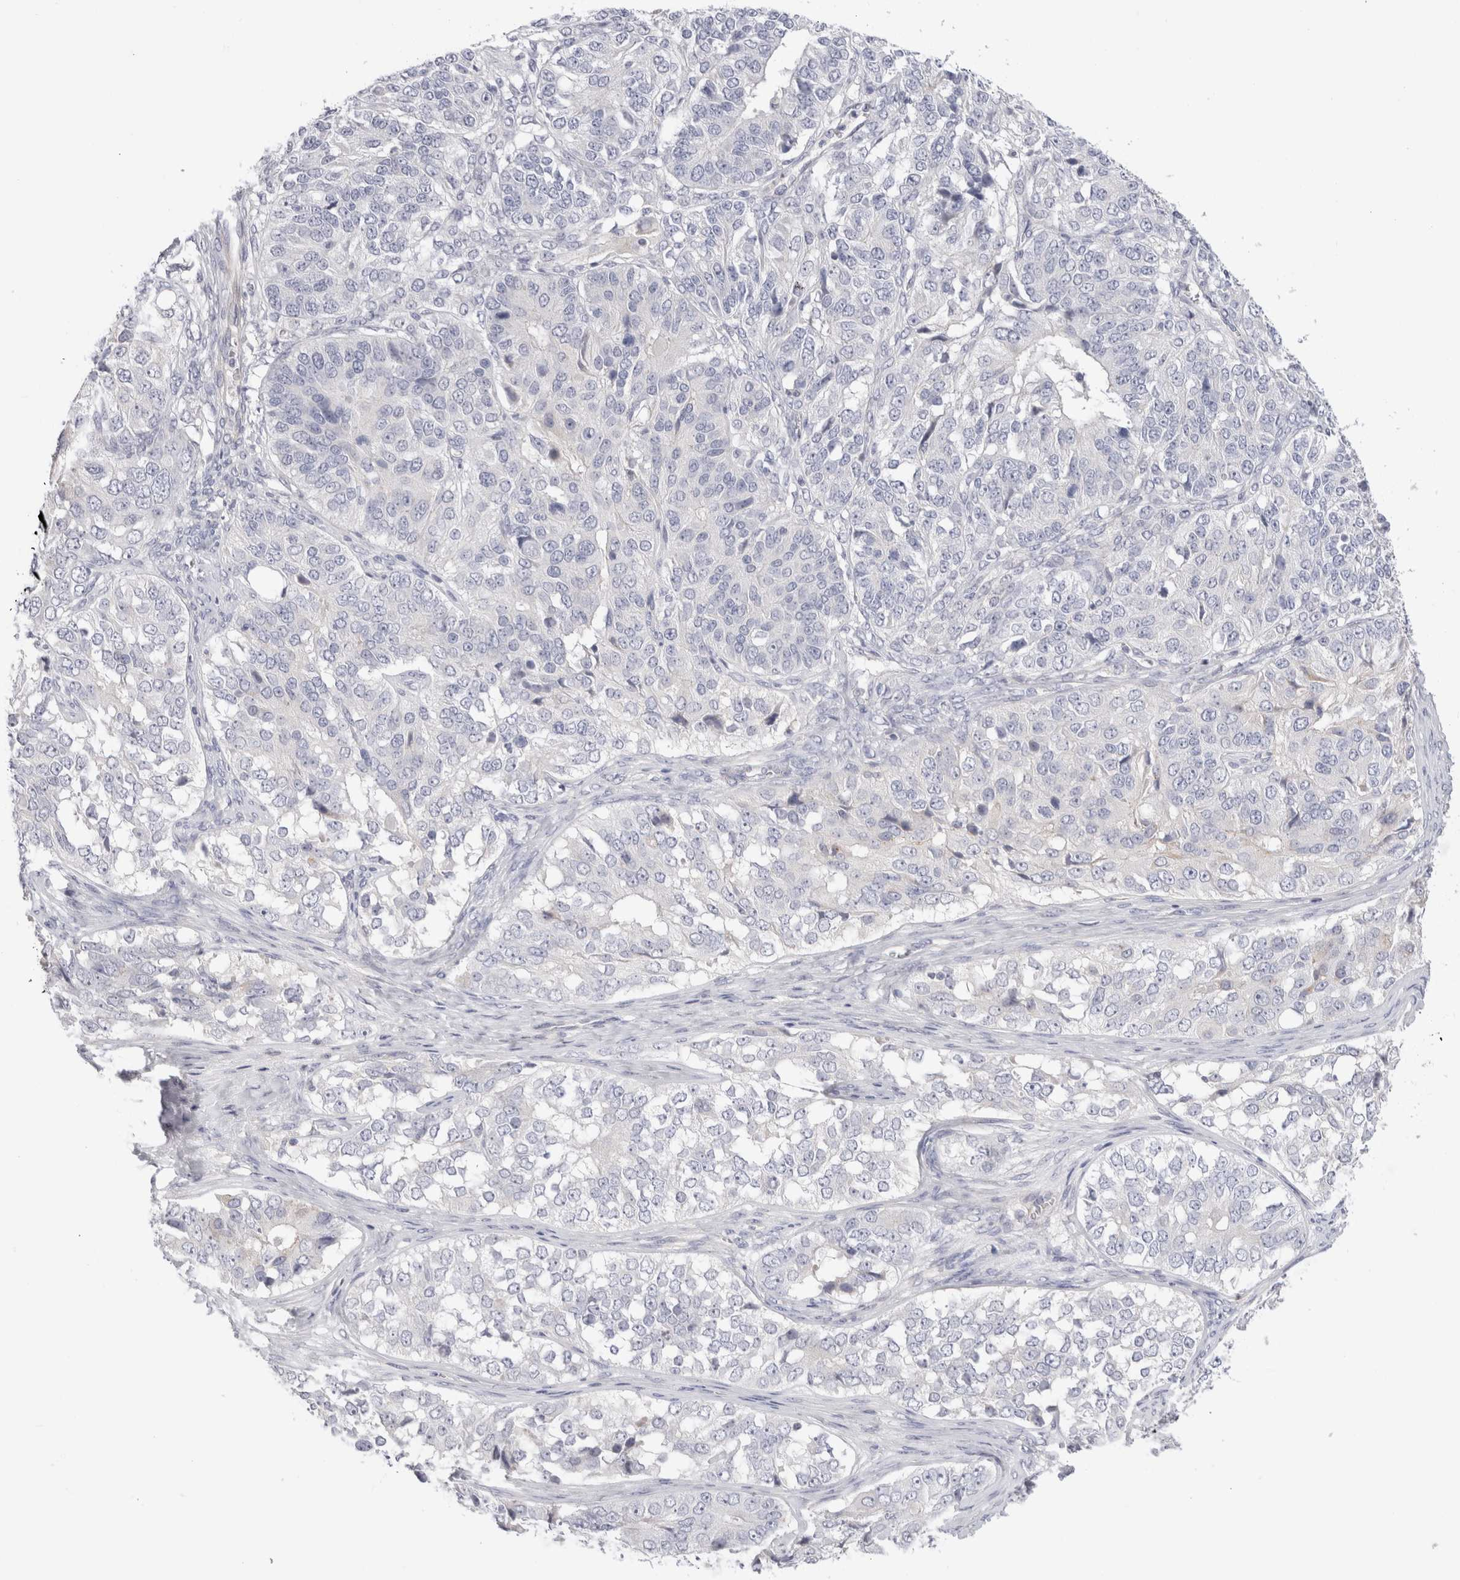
{"staining": {"intensity": "negative", "quantity": "none", "location": "none"}, "tissue": "ovarian cancer", "cell_type": "Tumor cells", "image_type": "cancer", "snomed": [{"axis": "morphology", "description": "Carcinoma, endometroid"}, {"axis": "topography", "description": "Ovary"}], "caption": "Image shows no significant protein expression in tumor cells of endometroid carcinoma (ovarian). The staining is performed using DAB brown chromogen with nuclei counter-stained in using hematoxylin.", "gene": "SPINK2", "patient": {"sex": "female", "age": 51}}